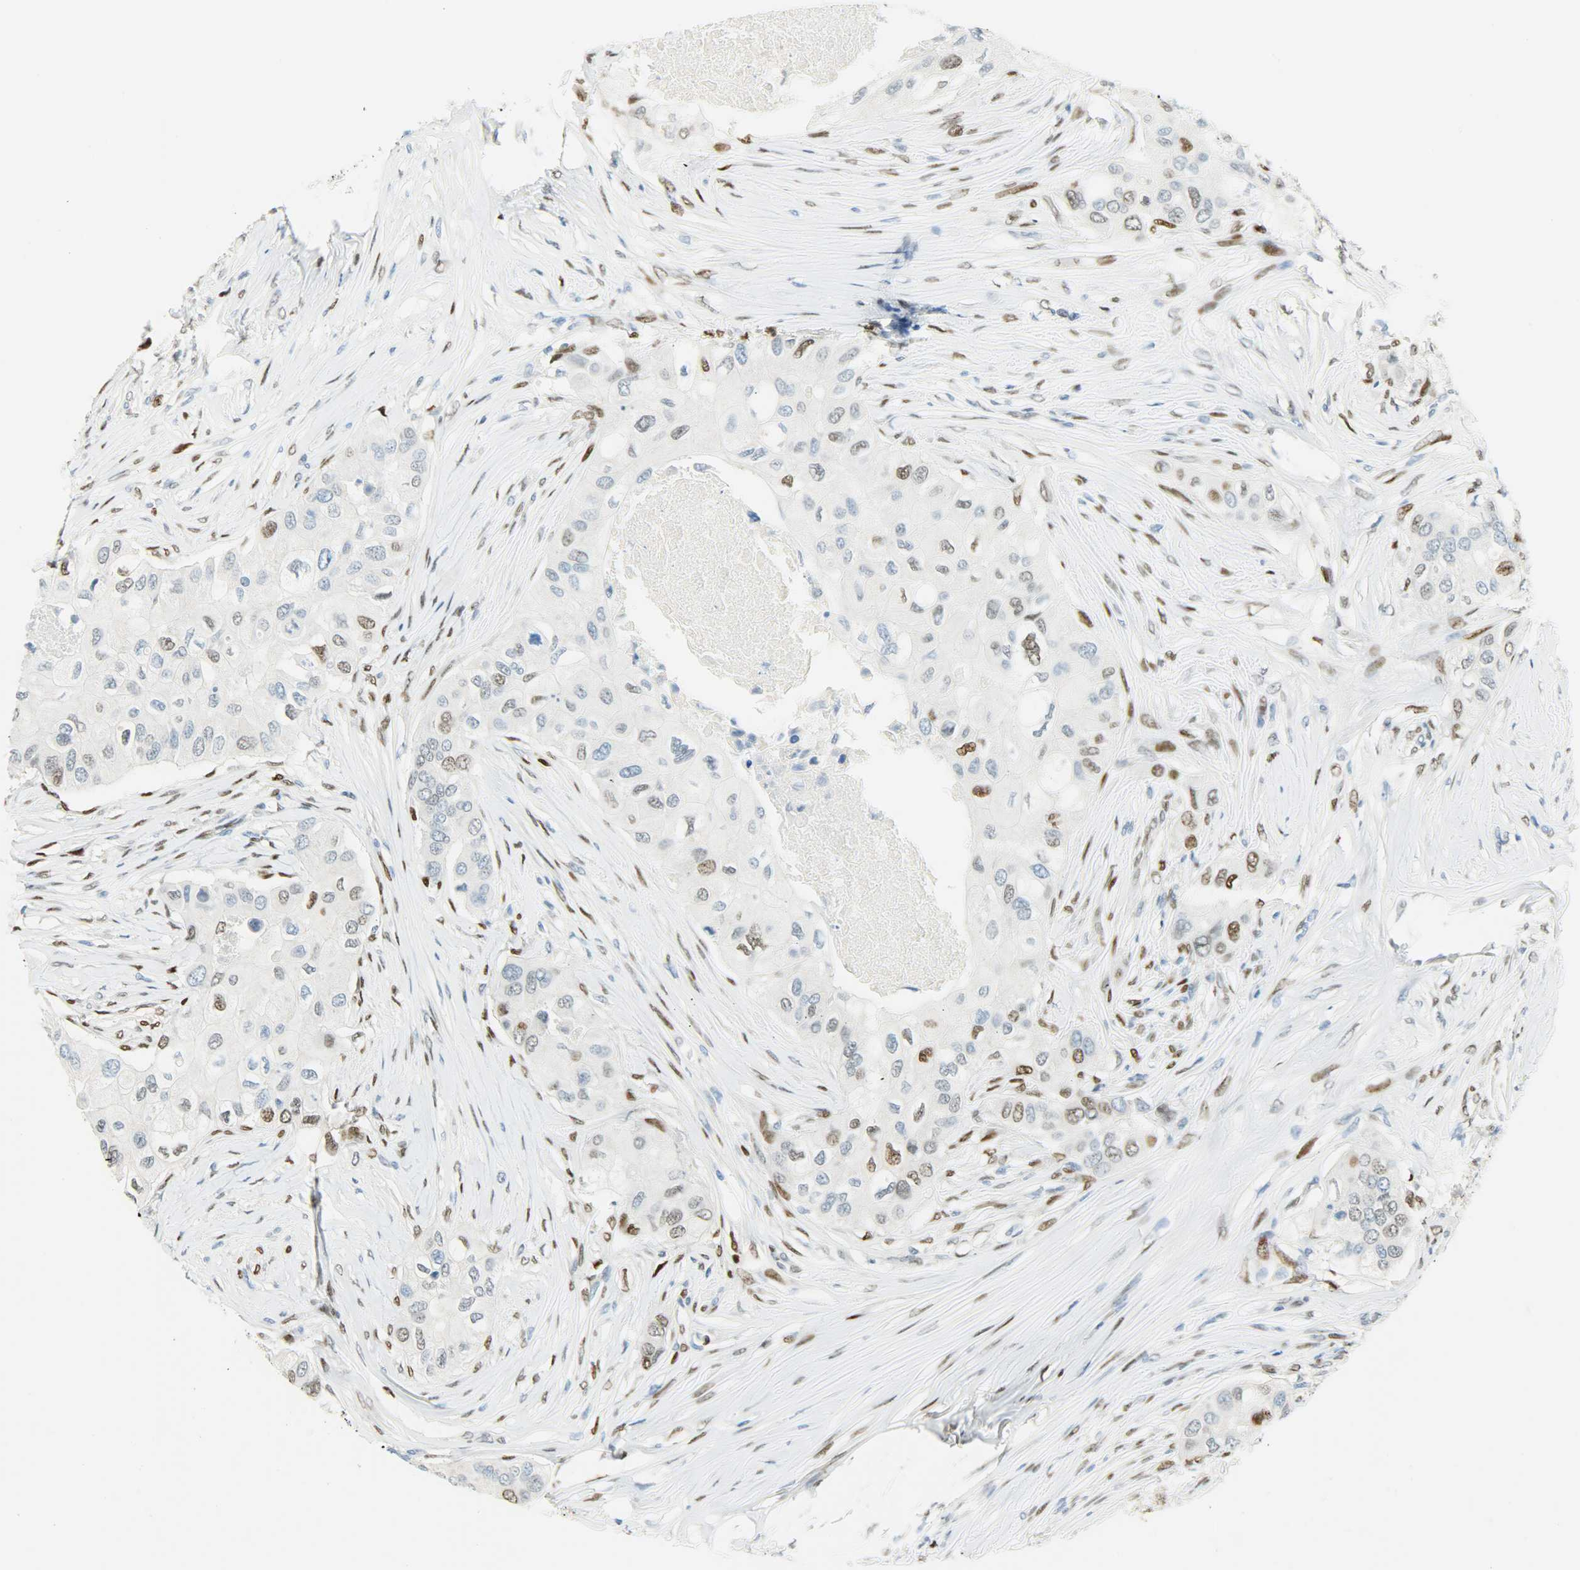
{"staining": {"intensity": "moderate", "quantity": "25%-75%", "location": "nuclear"}, "tissue": "breast cancer", "cell_type": "Tumor cells", "image_type": "cancer", "snomed": [{"axis": "morphology", "description": "Normal tissue, NOS"}, {"axis": "morphology", "description": "Duct carcinoma"}, {"axis": "topography", "description": "Breast"}], "caption": "Immunohistochemical staining of breast cancer (infiltrating ductal carcinoma) demonstrates moderate nuclear protein staining in about 25%-75% of tumor cells.", "gene": "JUNB", "patient": {"sex": "female", "age": 49}}